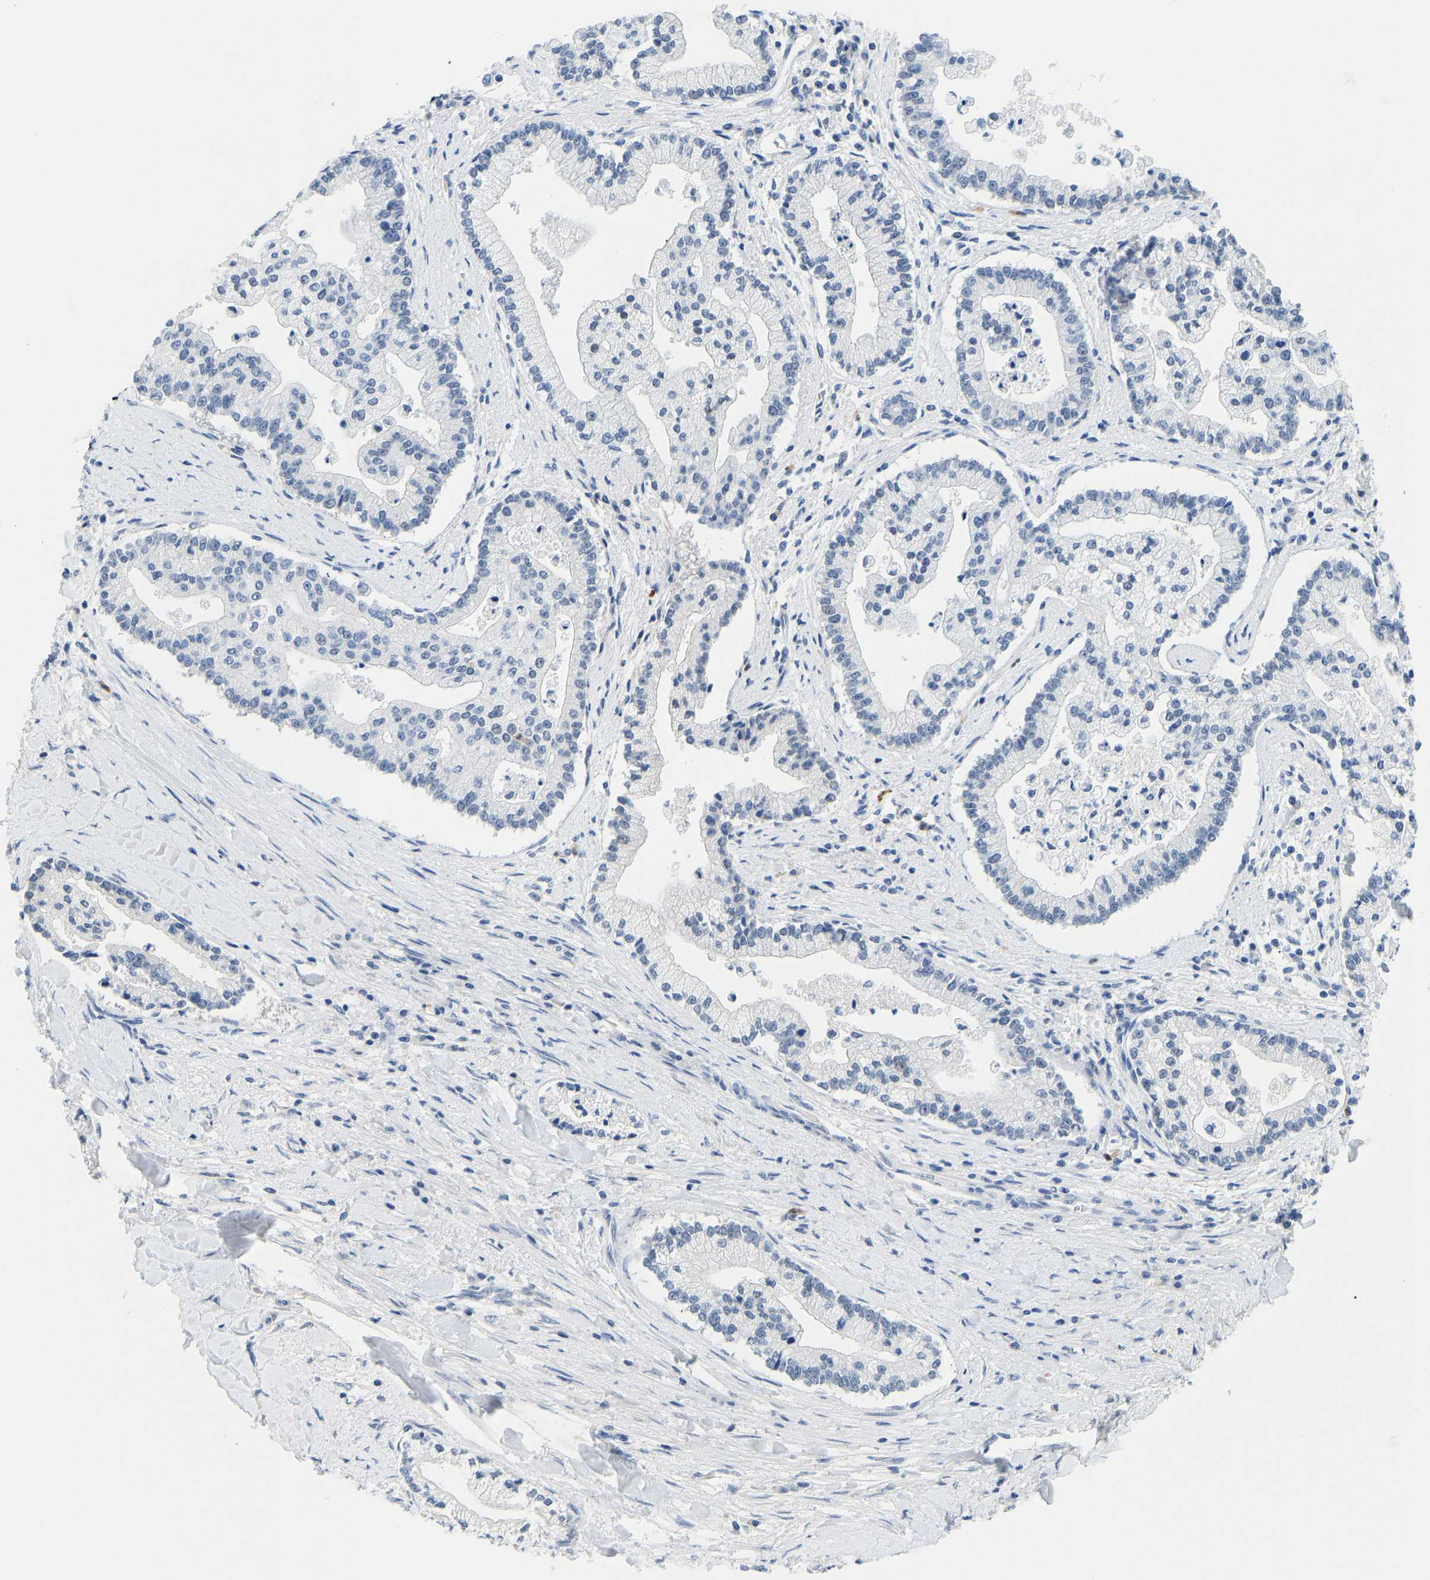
{"staining": {"intensity": "negative", "quantity": "none", "location": "none"}, "tissue": "liver cancer", "cell_type": "Tumor cells", "image_type": "cancer", "snomed": [{"axis": "morphology", "description": "Cholangiocarcinoma"}, {"axis": "topography", "description": "Liver"}], "caption": "The histopathology image shows no staining of tumor cells in cholangiocarcinoma (liver).", "gene": "TXNDC2", "patient": {"sex": "male", "age": 50}}